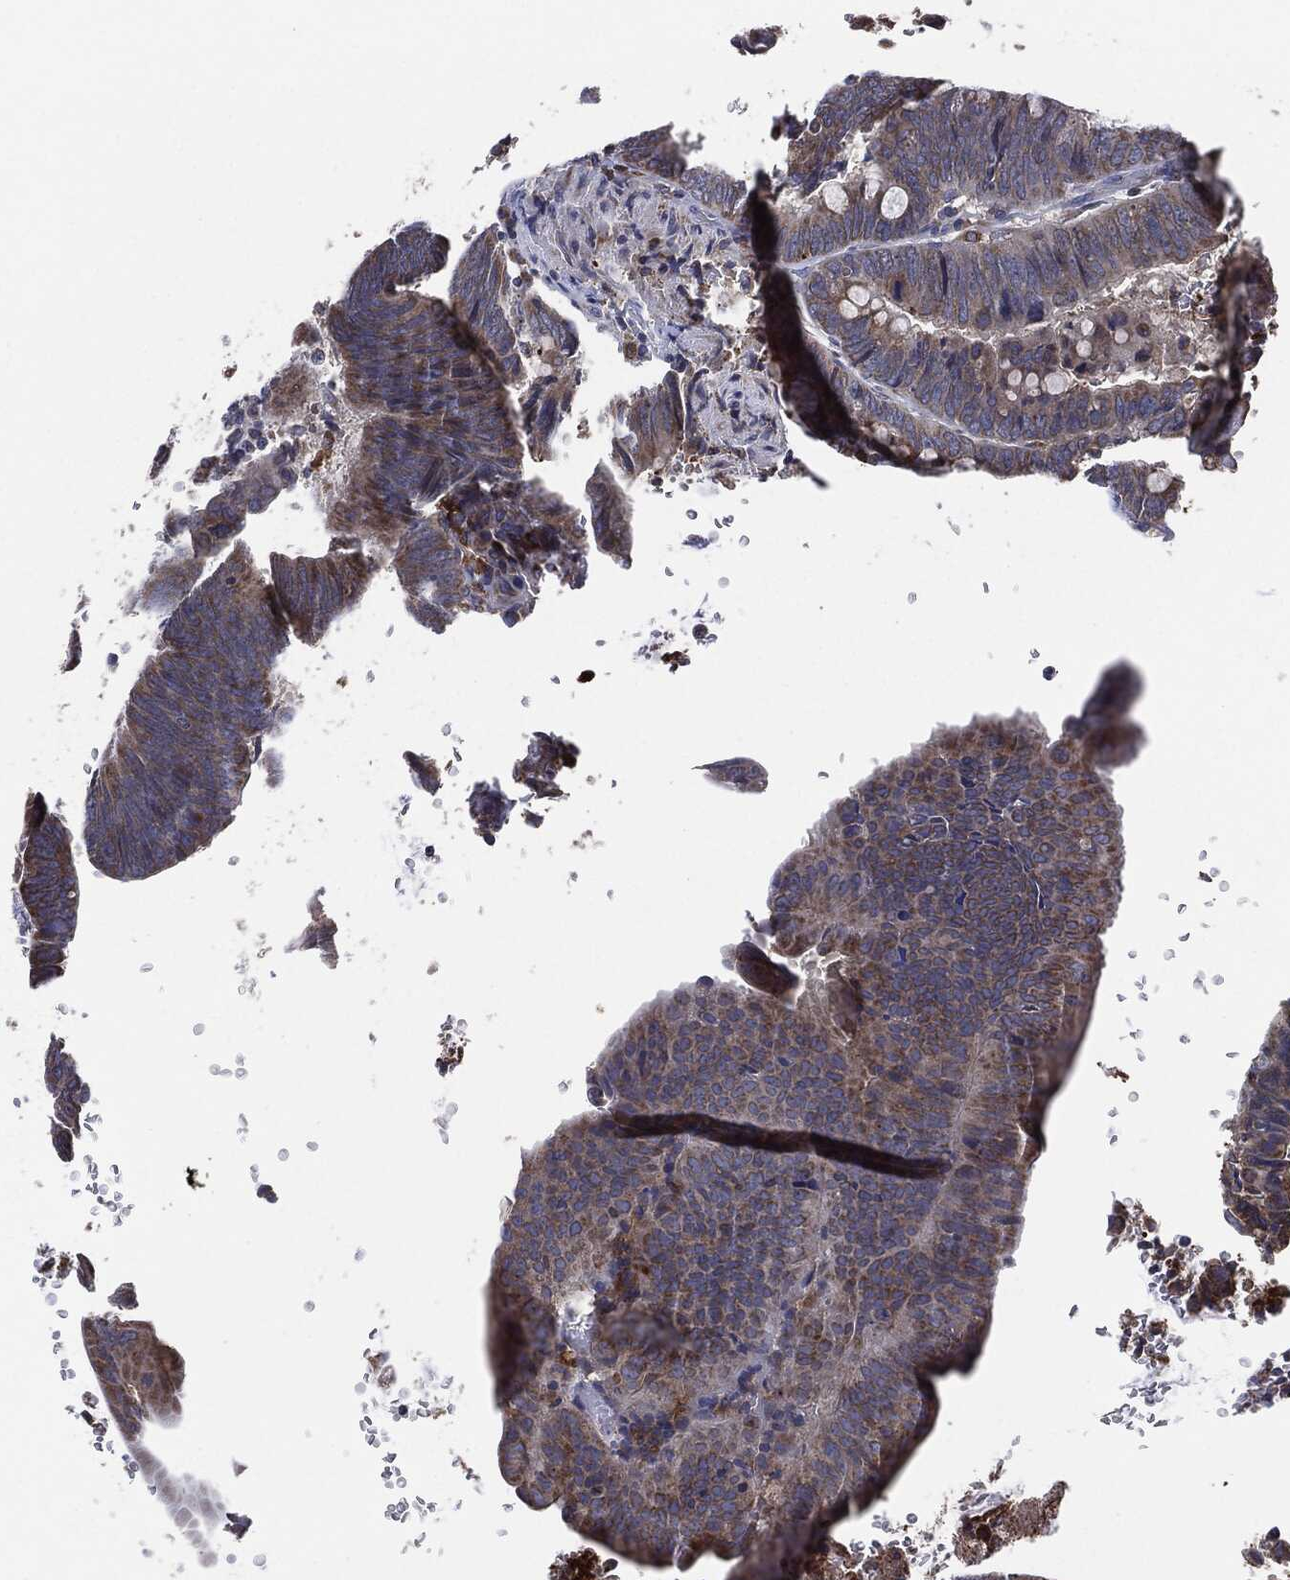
{"staining": {"intensity": "moderate", "quantity": ">75%", "location": "cytoplasmic/membranous"}, "tissue": "colorectal cancer", "cell_type": "Tumor cells", "image_type": "cancer", "snomed": [{"axis": "morphology", "description": "Normal tissue, NOS"}, {"axis": "morphology", "description": "Adenocarcinoma, NOS"}, {"axis": "topography", "description": "Rectum"}], "caption": "Immunohistochemical staining of adenocarcinoma (colorectal) demonstrates medium levels of moderate cytoplasmic/membranous protein expression in approximately >75% of tumor cells.", "gene": "TMEM11", "patient": {"sex": "male", "age": 92}}